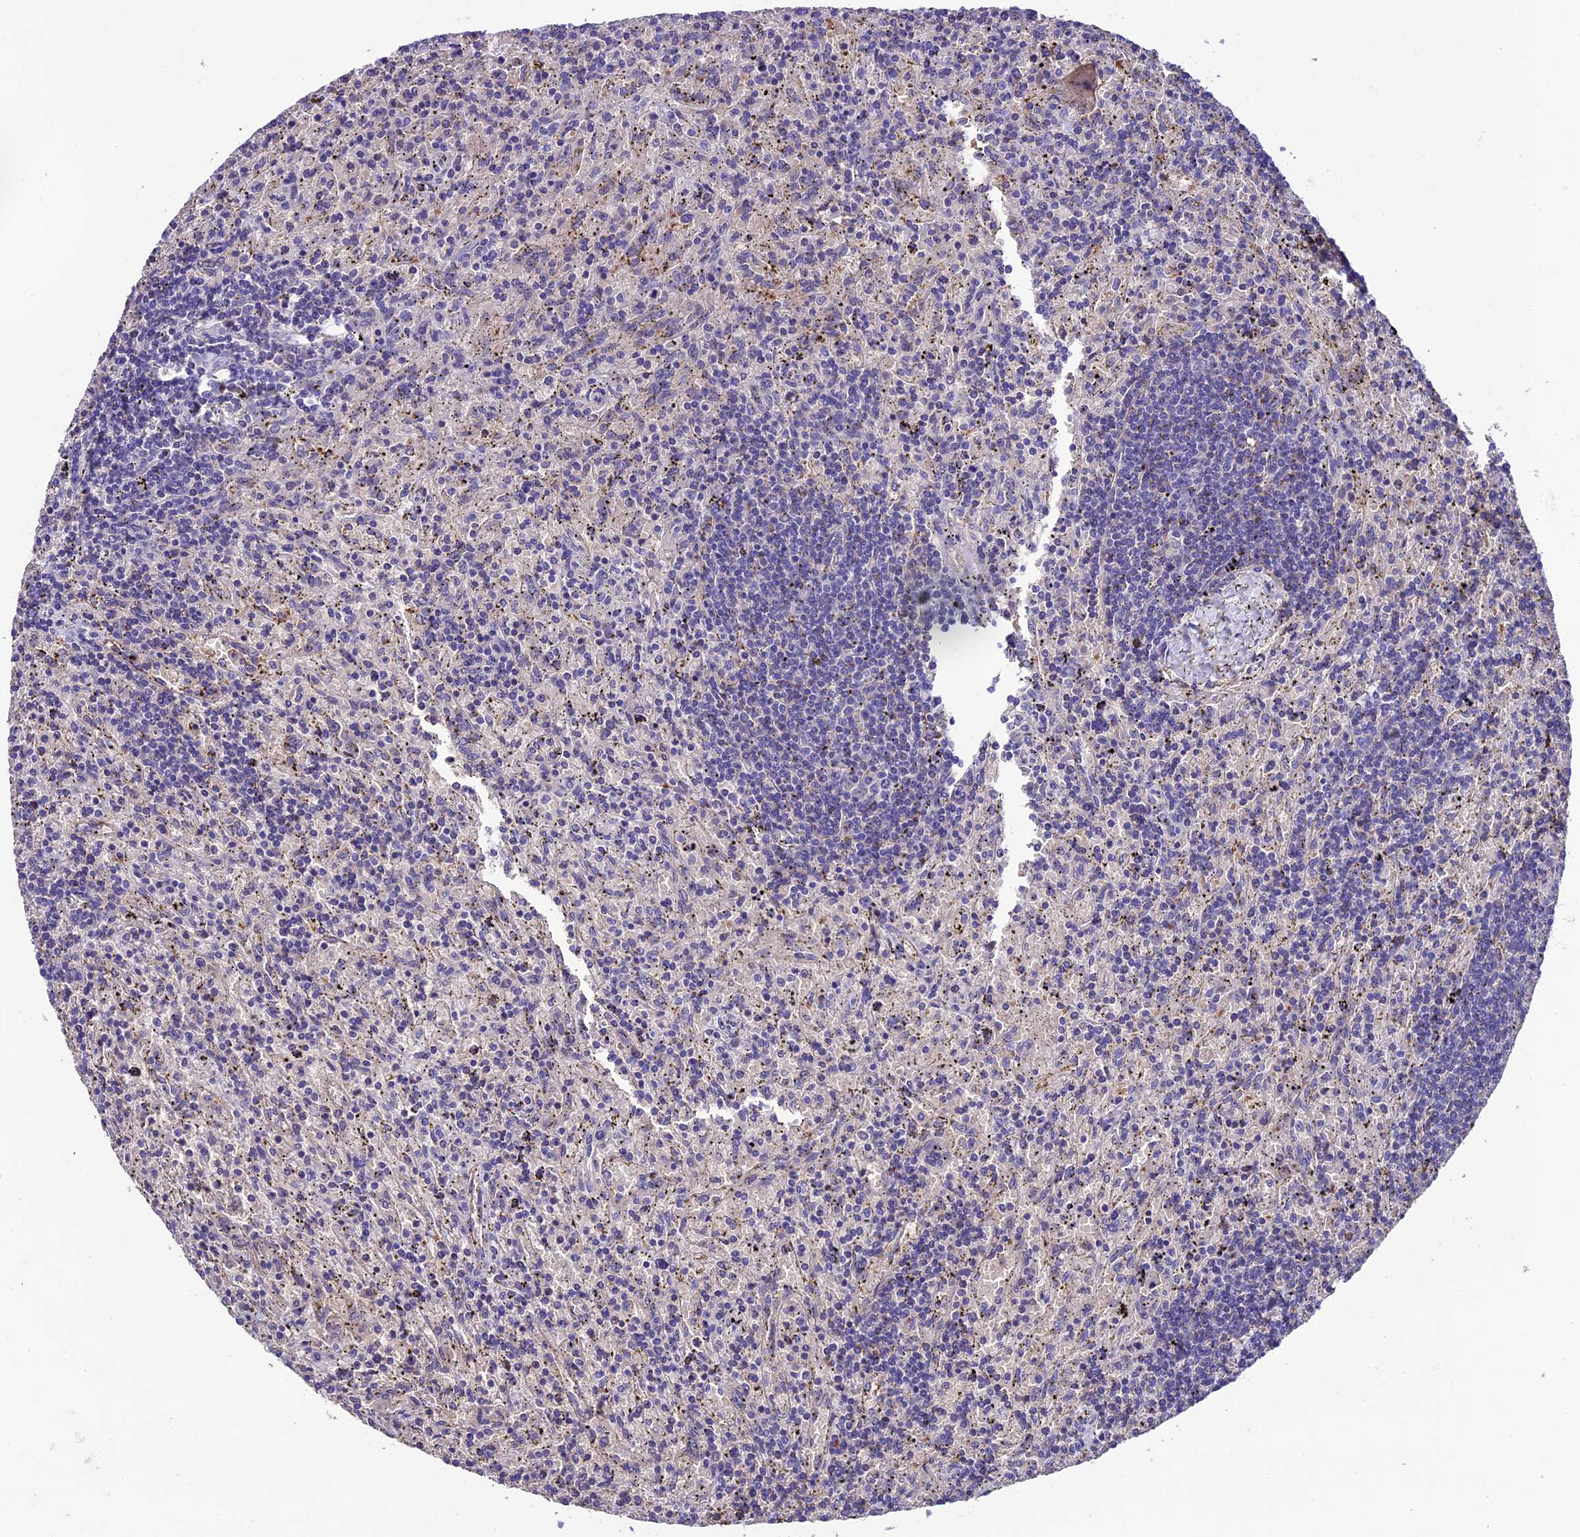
{"staining": {"intensity": "negative", "quantity": "none", "location": "none"}, "tissue": "lymphoma", "cell_type": "Tumor cells", "image_type": "cancer", "snomed": [{"axis": "morphology", "description": "Malignant lymphoma, non-Hodgkin's type, Low grade"}, {"axis": "topography", "description": "Spleen"}], "caption": "DAB immunohistochemical staining of low-grade malignant lymphoma, non-Hodgkin's type exhibits no significant staining in tumor cells.", "gene": "TCP11L2", "patient": {"sex": "male", "age": 76}}